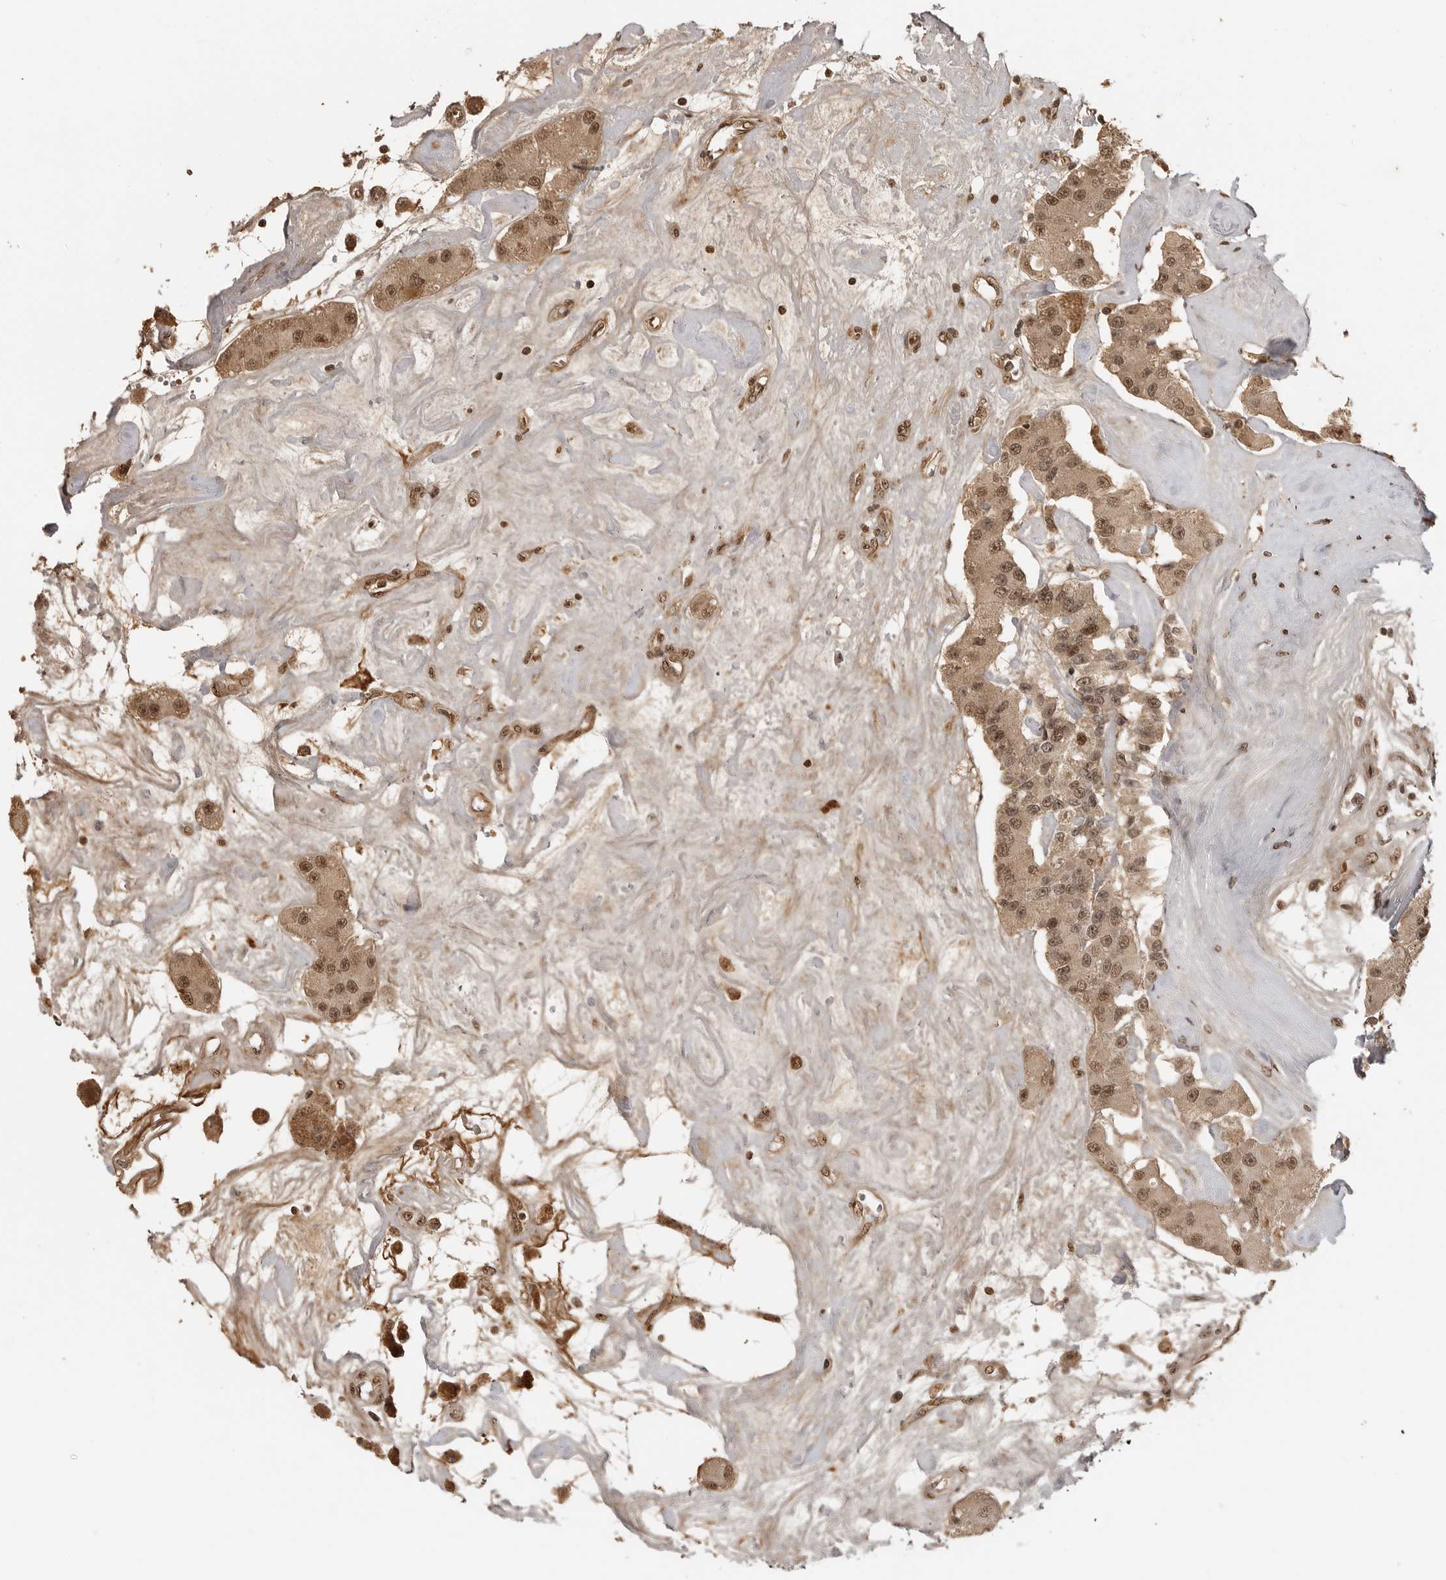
{"staining": {"intensity": "moderate", "quantity": ">75%", "location": "cytoplasmic/membranous,nuclear"}, "tissue": "carcinoid", "cell_type": "Tumor cells", "image_type": "cancer", "snomed": [{"axis": "morphology", "description": "Carcinoid, malignant, NOS"}, {"axis": "topography", "description": "Pancreas"}], "caption": "This histopathology image reveals carcinoid stained with immunohistochemistry (IHC) to label a protein in brown. The cytoplasmic/membranous and nuclear of tumor cells show moderate positivity for the protein. Nuclei are counter-stained blue.", "gene": "CLOCK", "patient": {"sex": "male", "age": 41}}